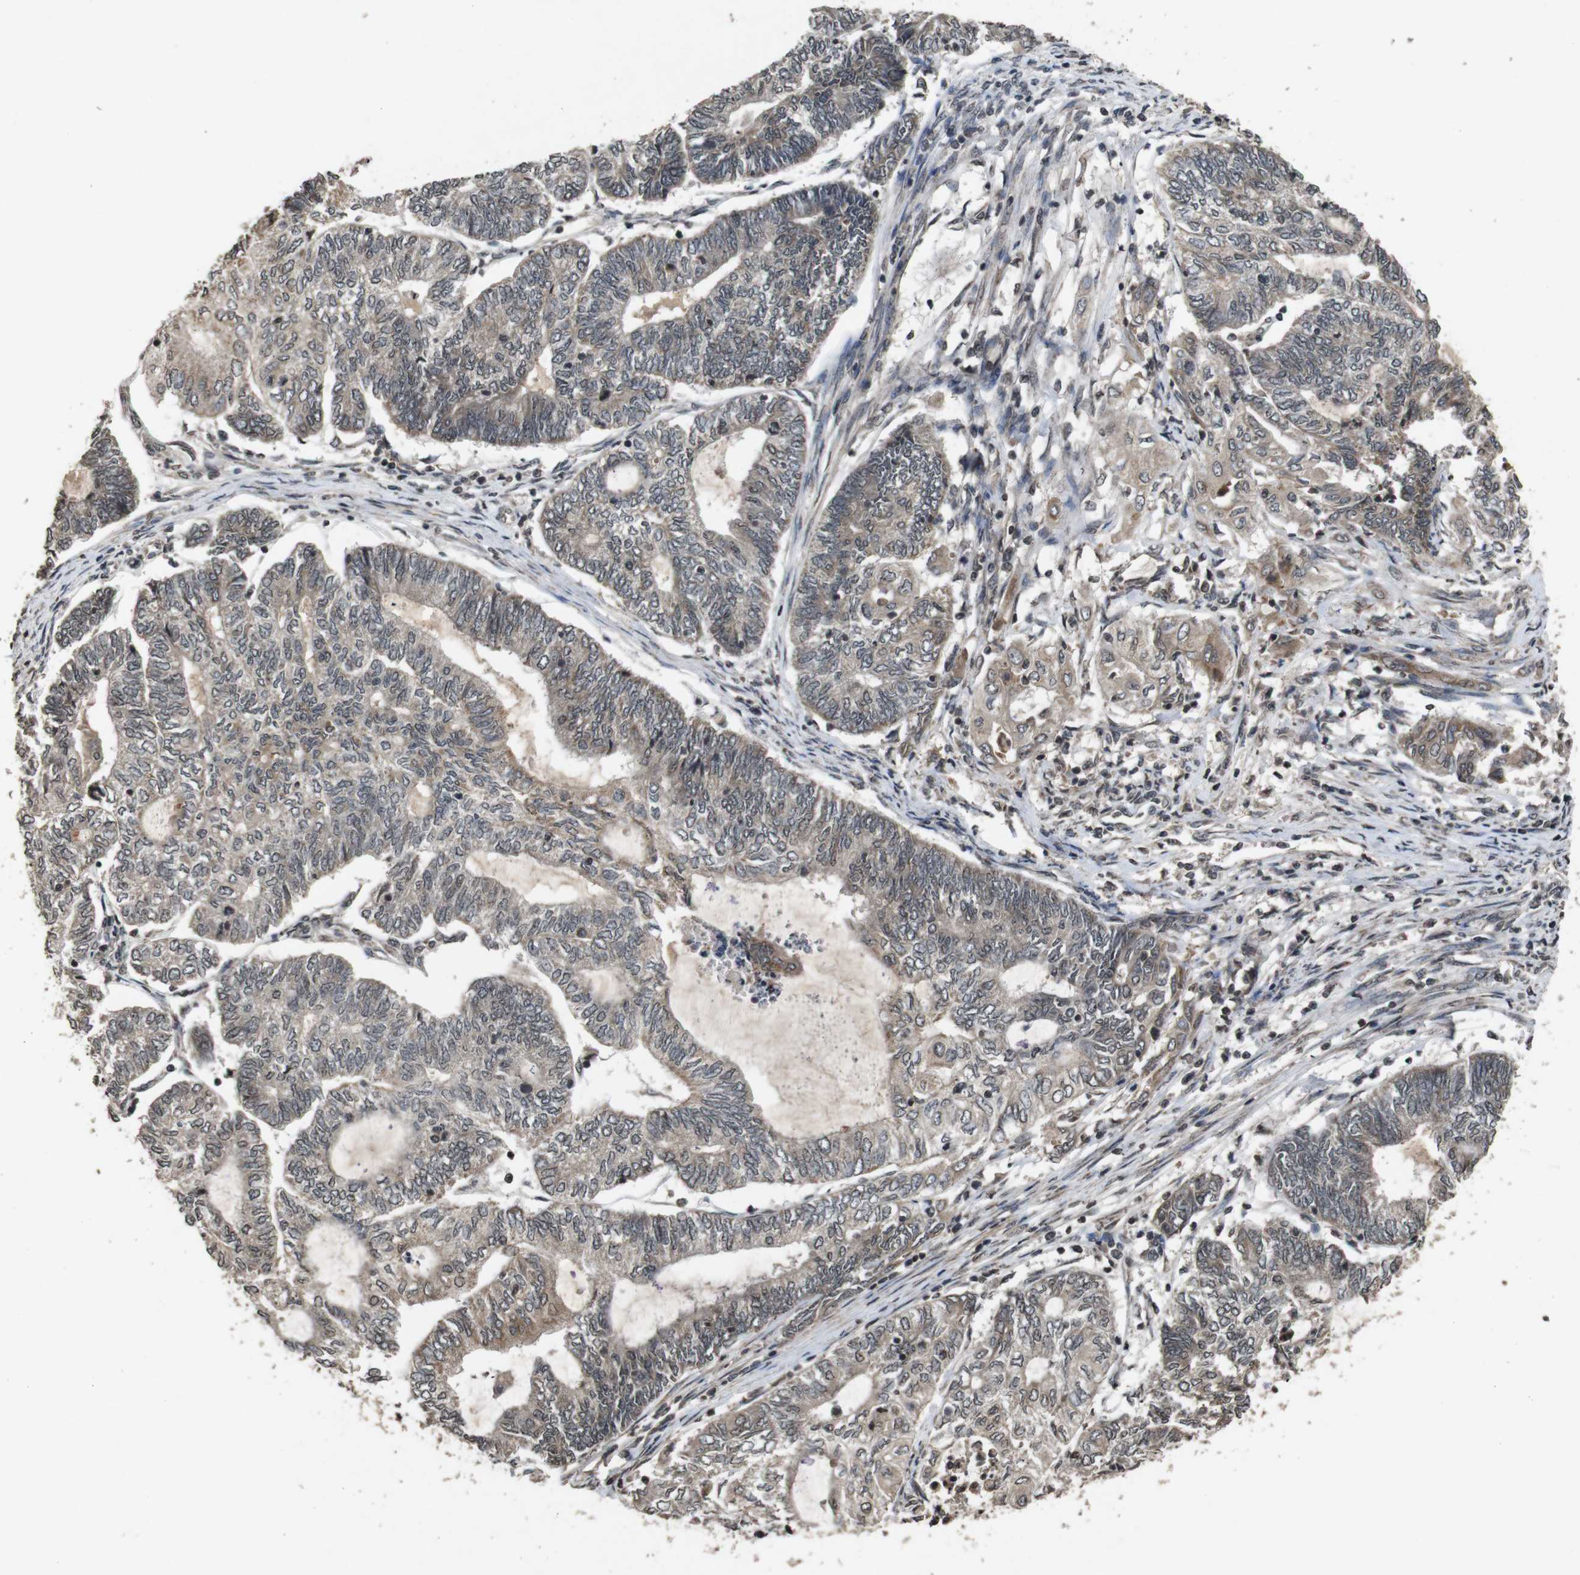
{"staining": {"intensity": "weak", "quantity": ">75%", "location": "cytoplasmic/membranous,nuclear"}, "tissue": "endometrial cancer", "cell_type": "Tumor cells", "image_type": "cancer", "snomed": [{"axis": "morphology", "description": "Adenocarcinoma, NOS"}, {"axis": "topography", "description": "Uterus"}, {"axis": "topography", "description": "Endometrium"}], "caption": "A brown stain labels weak cytoplasmic/membranous and nuclear positivity of a protein in endometrial cancer tumor cells.", "gene": "SORL1", "patient": {"sex": "female", "age": 70}}